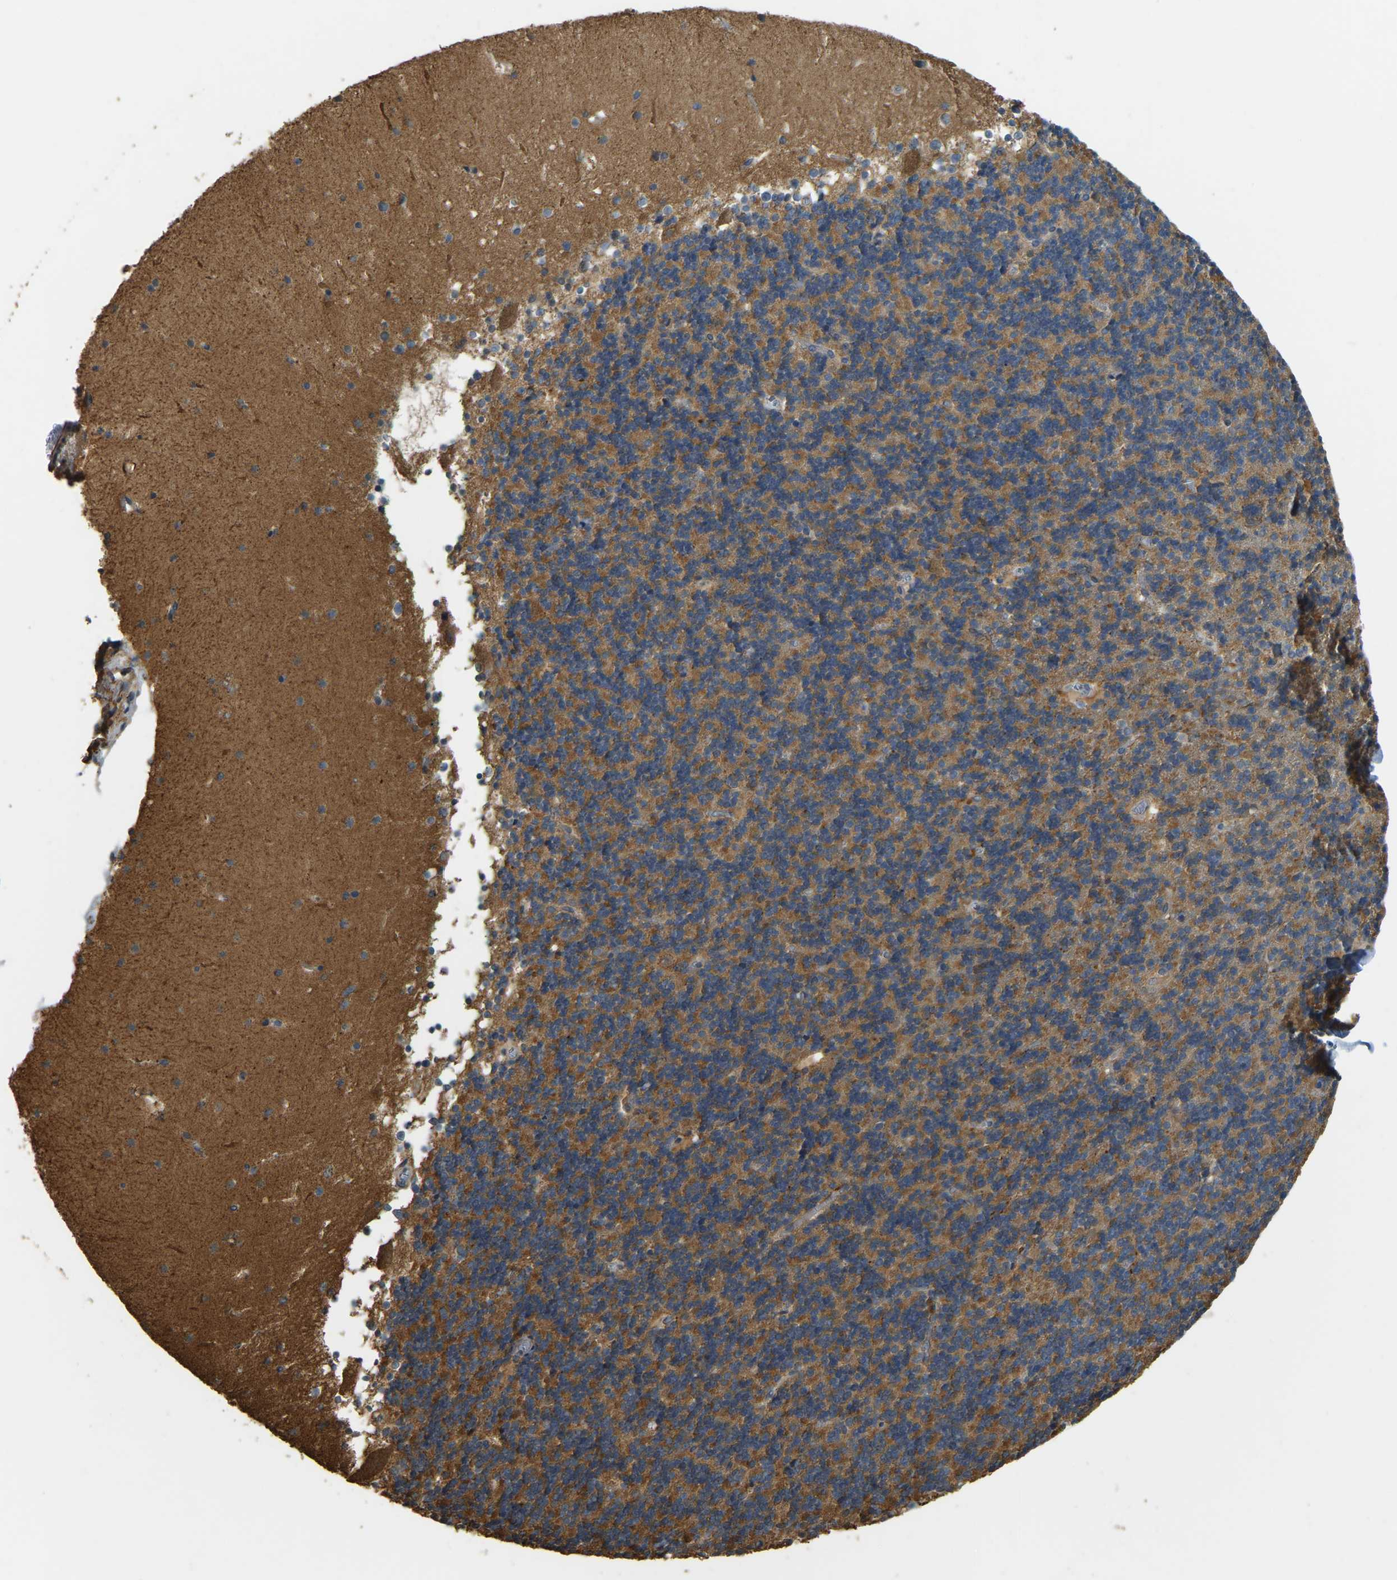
{"staining": {"intensity": "moderate", "quantity": ">75%", "location": "cytoplasmic/membranous"}, "tissue": "cerebellum", "cell_type": "Cells in granular layer", "image_type": "normal", "snomed": [{"axis": "morphology", "description": "Normal tissue, NOS"}, {"axis": "topography", "description": "Cerebellum"}], "caption": "High-magnification brightfield microscopy of unremarkable cerebellum stained with DAB (3,3'-diaminobenzidine) (brown) and counterstained with hematoxylin (blue). cells in granular layer exhibit moderate cytoplasmic/membranous staining is present in approximately>75% of cells. (Stains: DAB in brown, nuclei in blue, Microscopy: brightfield microscopy at high magnification).", "gene": "GNG2", "patient": {"sex": "male", "age": 45}}